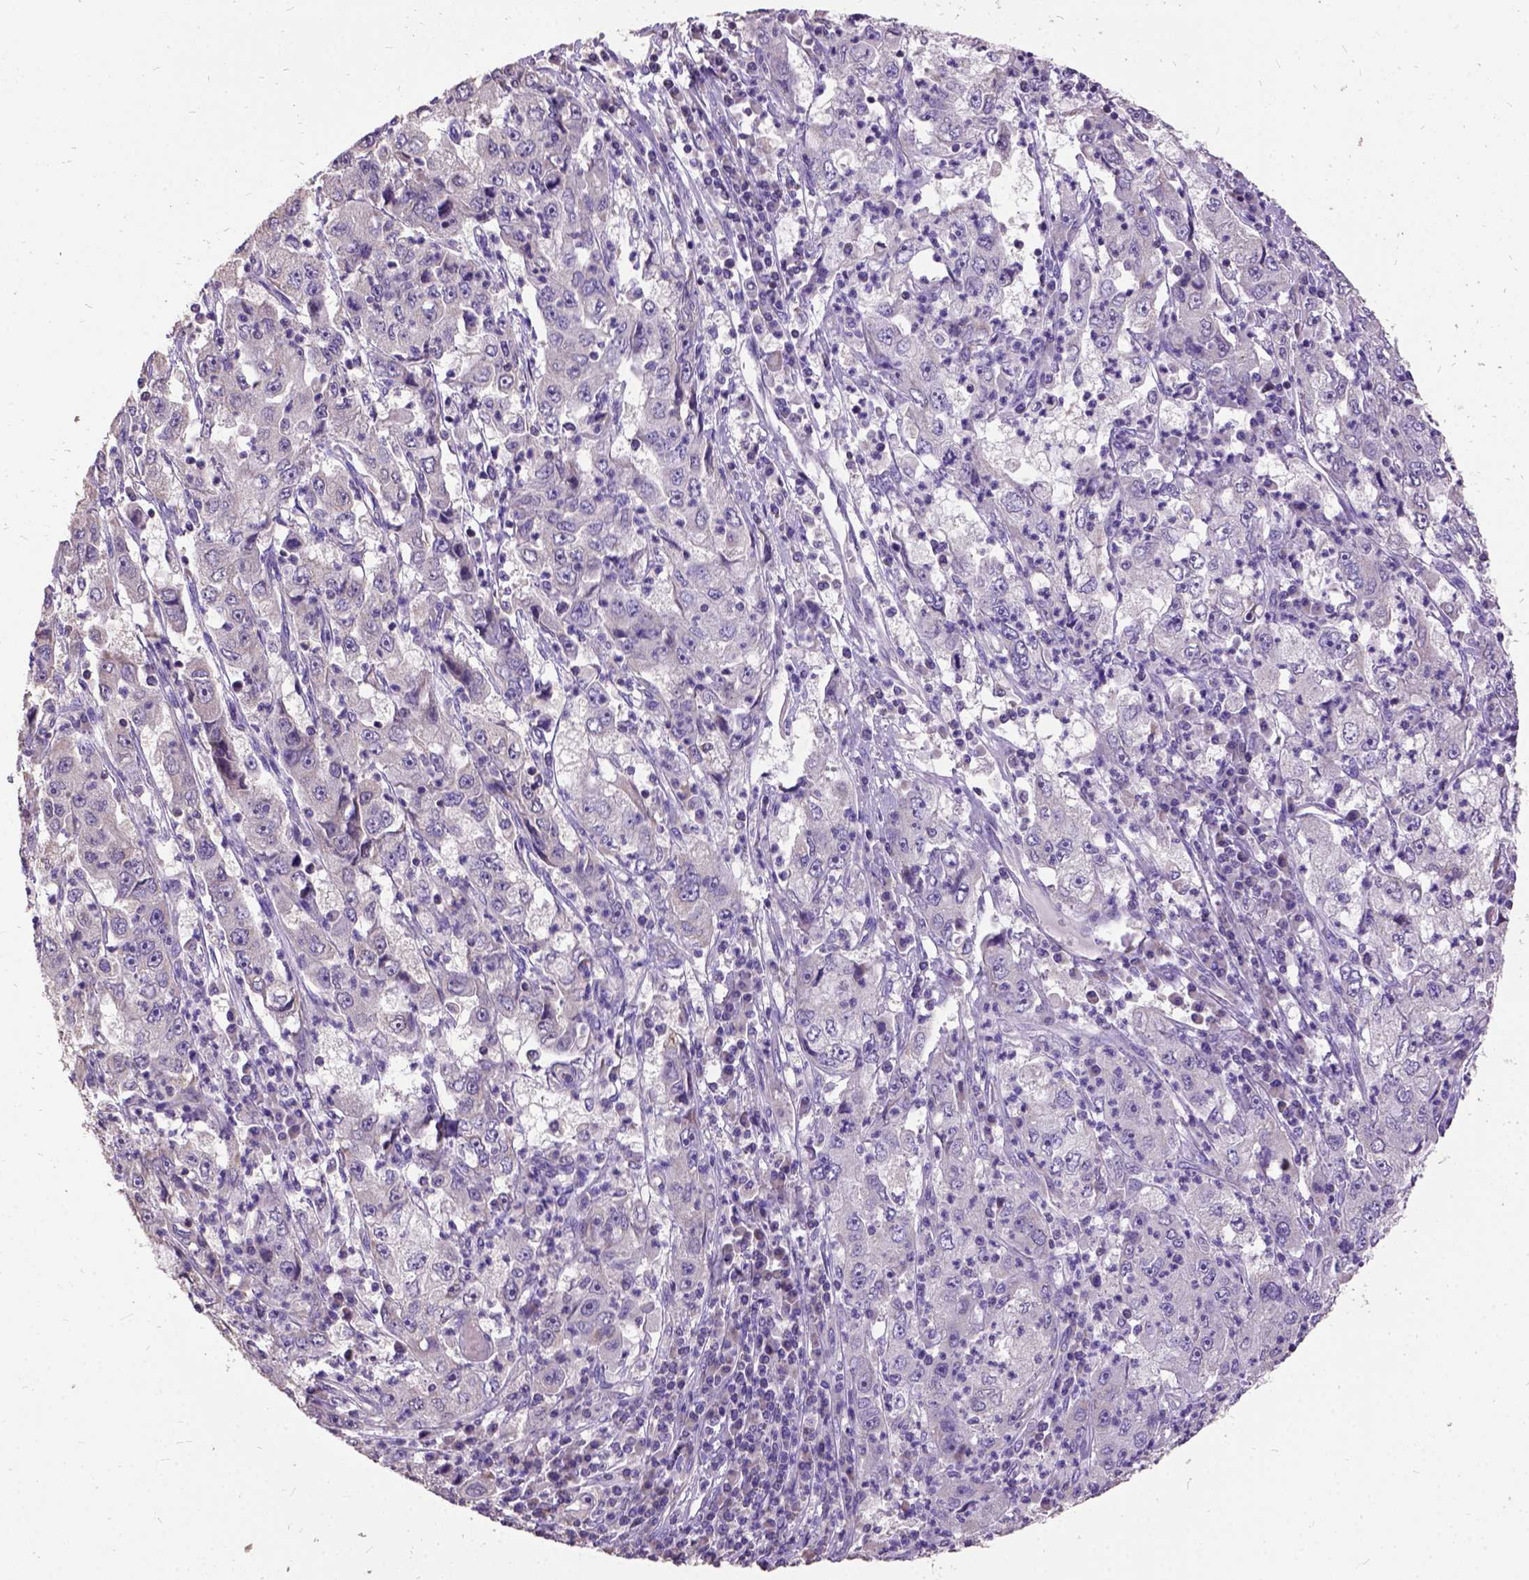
{"staining": {"intensity": "negative", "quantity": "none", "location": "none"}, "tissue": "cervical cancer", "cell_type": "Tumor cells", "image_type": "cancer", "snomed": [{"axis": "morphology", "description": "Squamous cell carcinoma, NOS"}, {"axis": "topography", "description": "Cervix"}], "caption": "High magnification brightfield microscopy of cervical cancer stained with DAB (brown) and counterstained with hematoxylin (blue): tumor cells show no significant positivity.", "gene": "DQX1", "patient": {"sex": "female", "age": 36}}